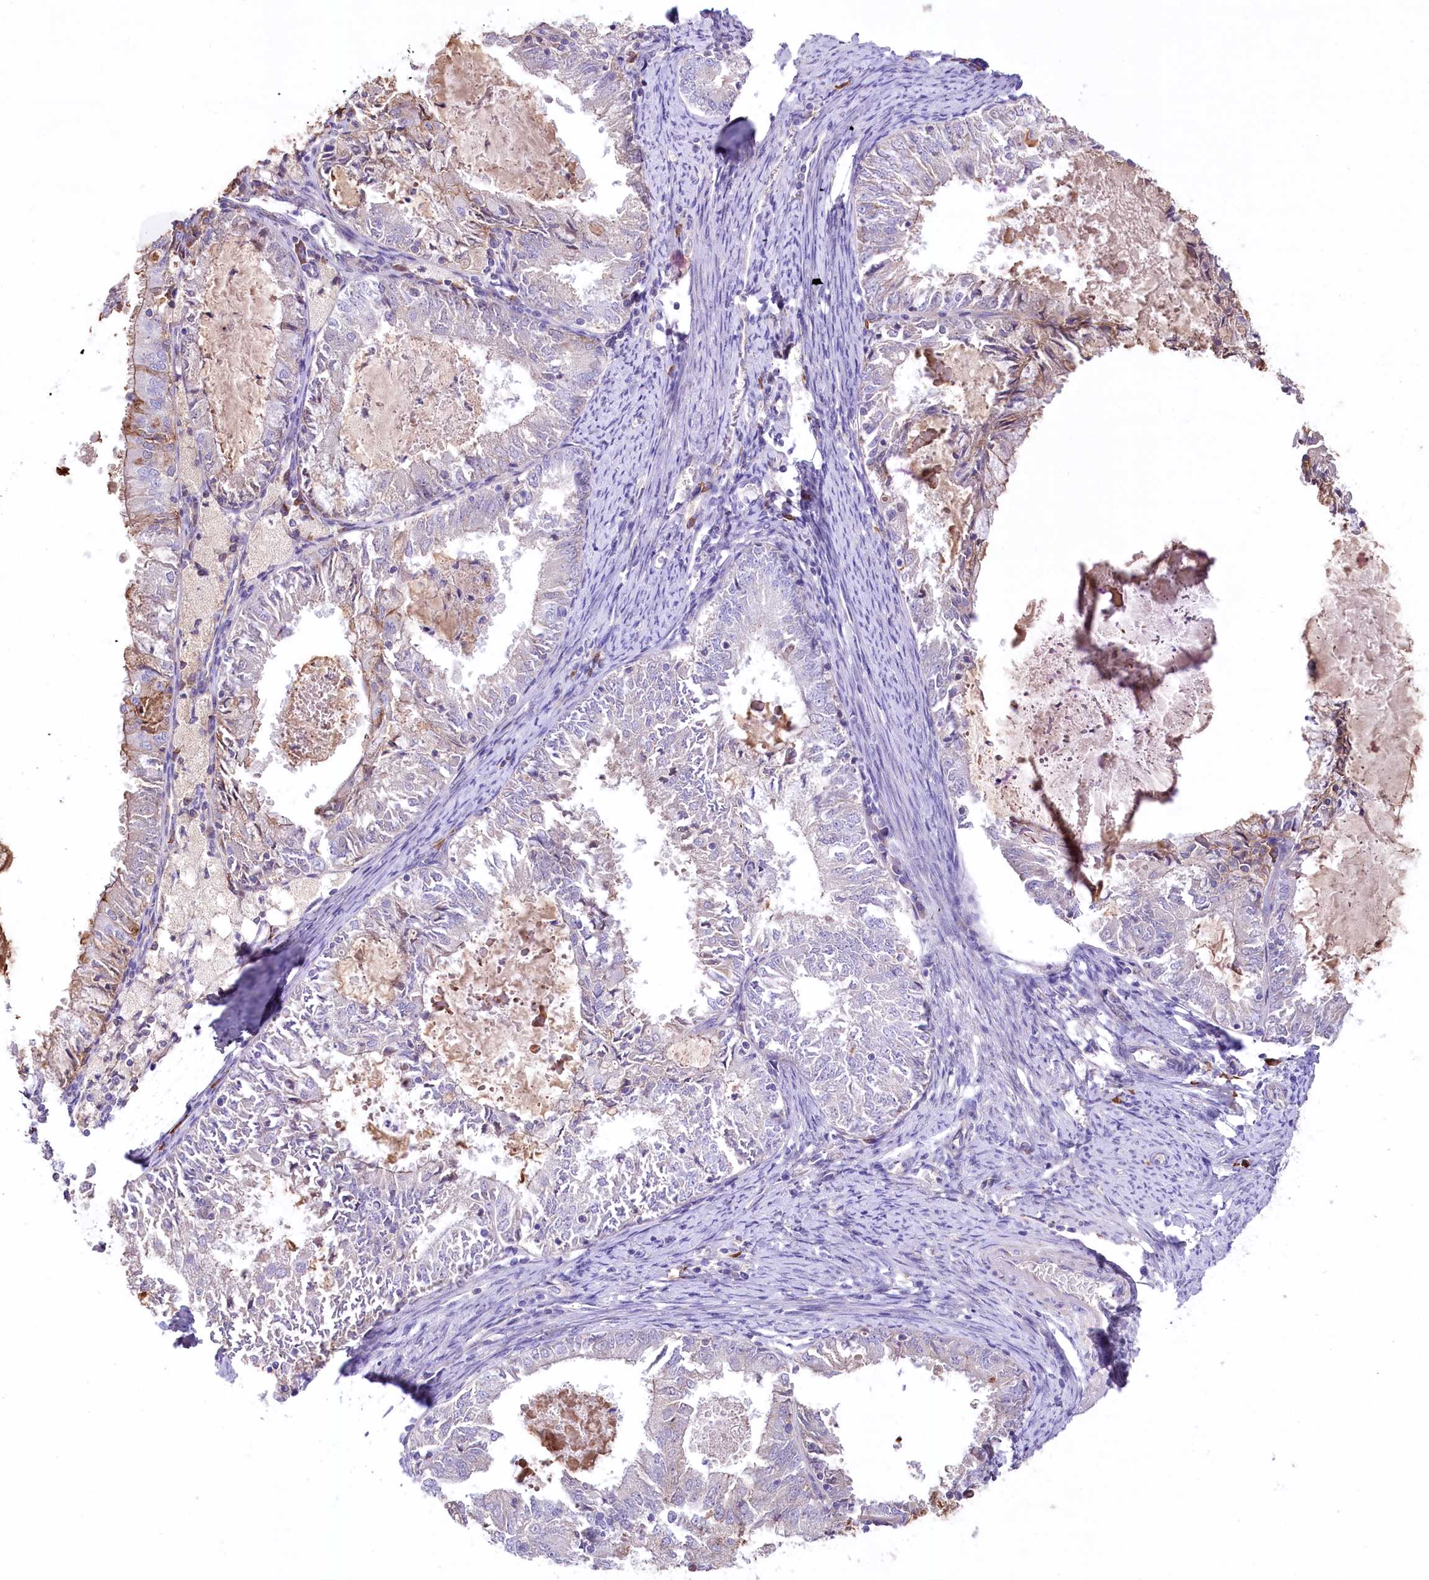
{"staining": {"intensity": "weak", "quantity": "<25%", "location": "cytoplasmic/membranous"}, "tissue": "endometrial cancer", "cell_type": "Tumor cells", "image_type": "cancer", "snomed": [{"axis": "morphology", "description": "Adenocarcinoma, NOS"}, {"axis": "topography", "description": "Endometrium"}], "caption": "Tumor cells show no significant protein staining in endometrial cancer.", "gene": "CEP164", "patient": {"sex": "female", "age": 57}}